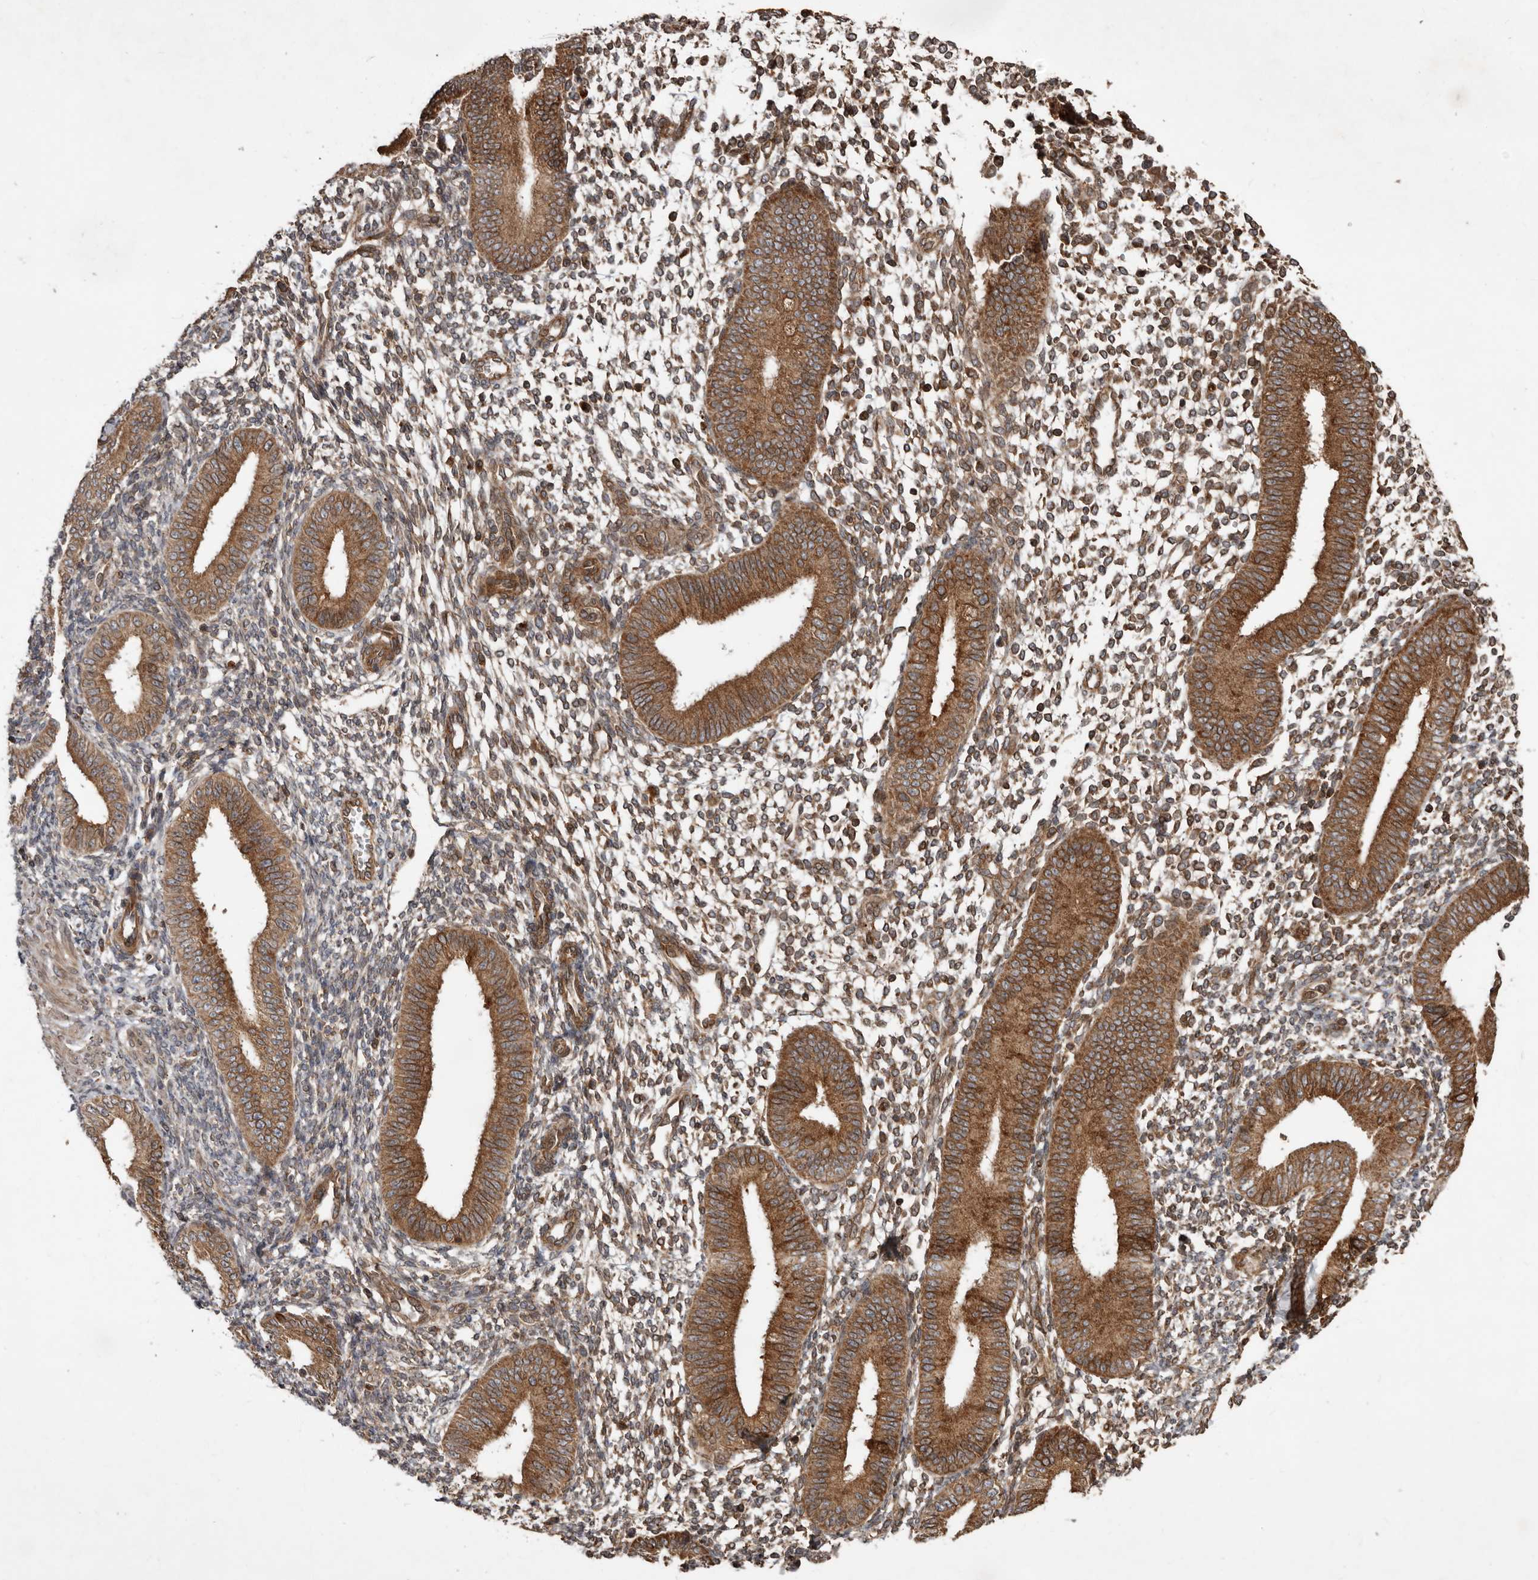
{"staining": {"intensity": "weak", "quantity": ">75%", "location": "cytoplasmic/membranous"}, "tissue": "endometrium", "cell_type": "Cells in endometrial stroma", "image_type": "normal", "snomed": [{"axis": "morphology", "description": "Normal tissue, NOS"}, {"axis": "topography", "description": "Uterus"}, {"axis": "topography", "description": "Endometrium"}], "caption": "Immunohistochemistry histopathology image of normal endometrium stained for a protein (brown), which exhibits low levels of weak cytoplasmic/membranous expression in about >75% of cells in endometrial stroma.", "gene": "STK36", "patient": {"sex": "female", "age": 48}}